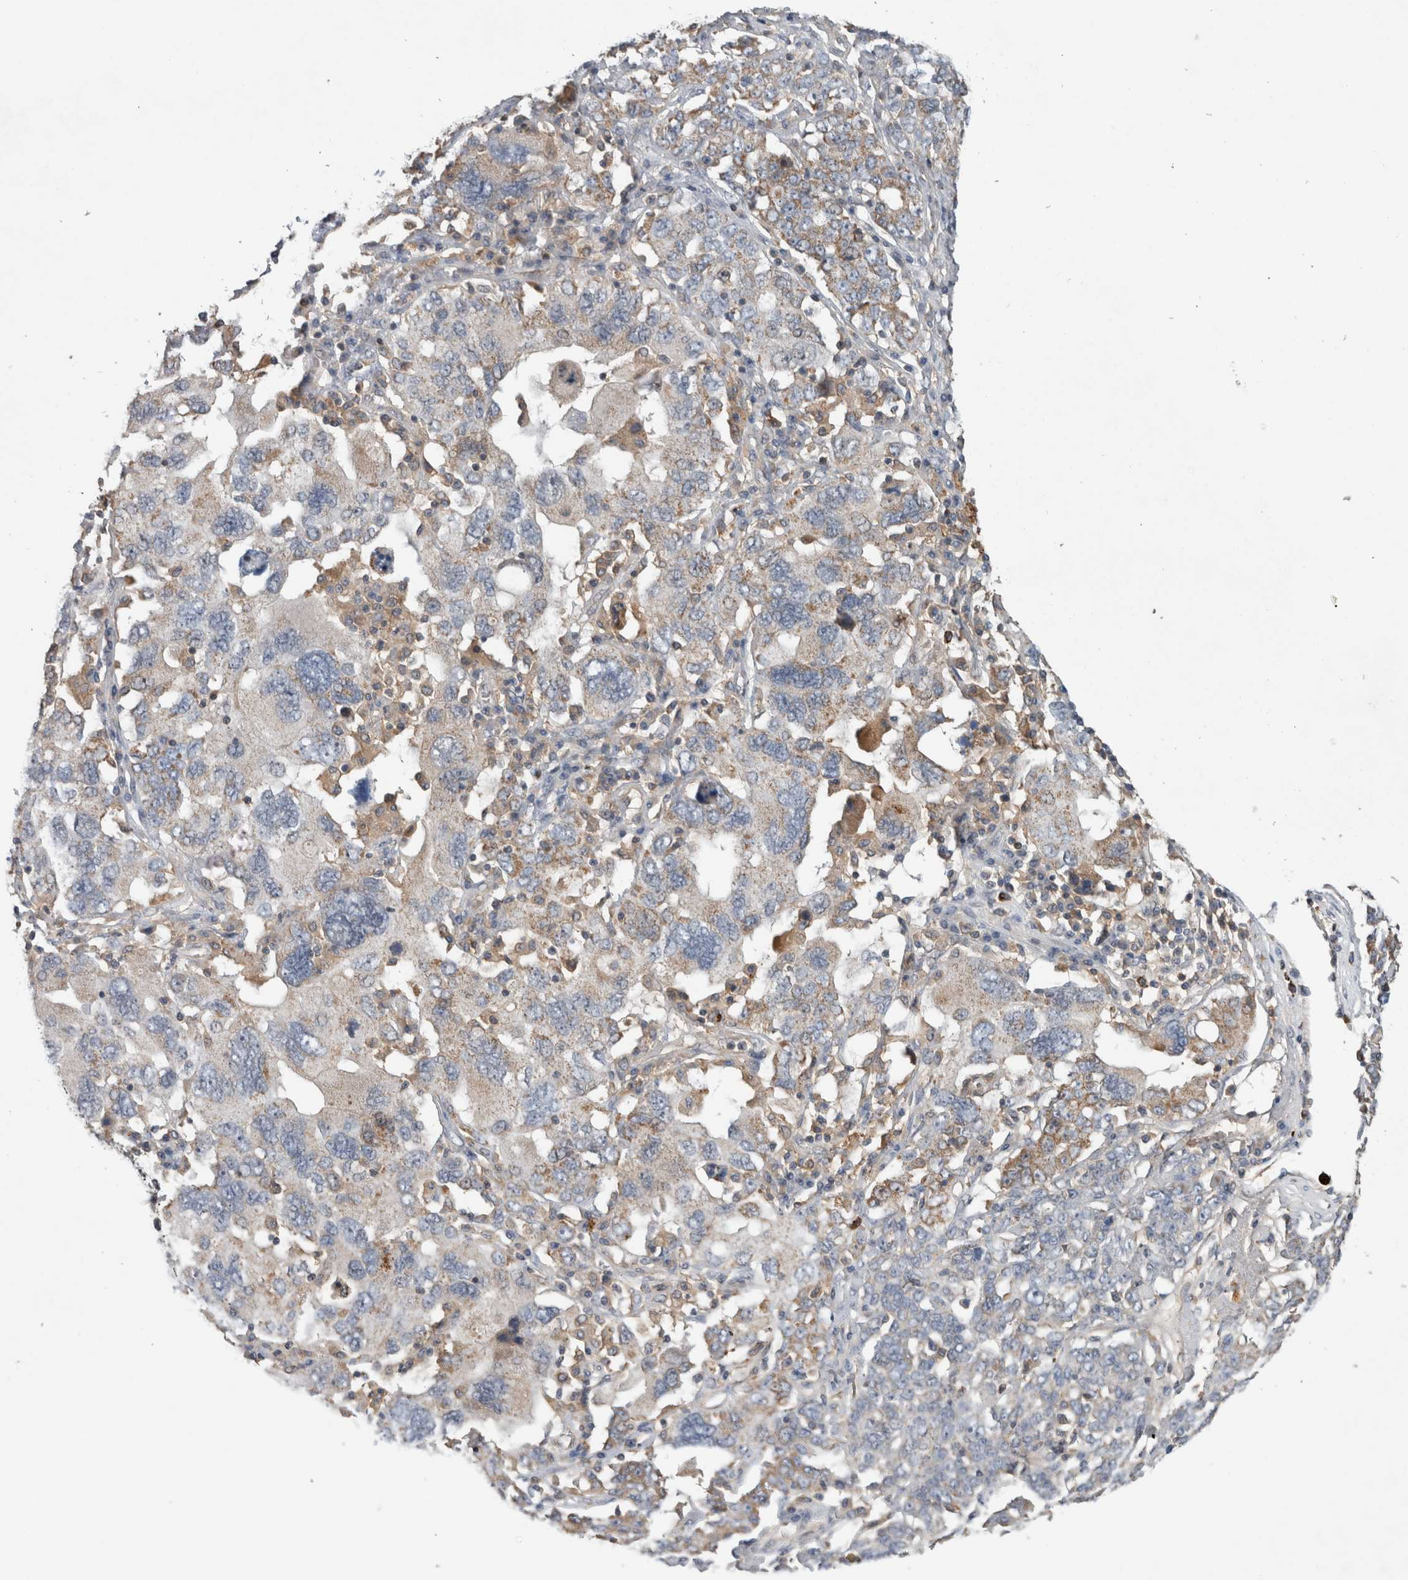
{"staining": {"intensity": "weak", "quantity": "25%-75%", "location": "cytoplasmic/membranous"}, "tissue": "ovarian cancer", "cell_type": "Tumor cells", "image_type": "cancer", "snomed": [{"axis": "morphology", "description": "Carcinoma, endometroid"}, {"axis": "topography", "description": "Ovary"}], "caption": "Immunohistochemistry (IHC) staining of endometroid carcinoma (ovarian), which shows low levels of weak cytoplasmic/membranous positivity in approximately 25%-75% of tumor cells indicating weak cytoplasmic/membranous protein expression. The staining was performed using DAB (3,3'-diaminobenzidine) (brown) for protein detection and nuclei were counterstained in hematoxylin (blue).", "gene": "TARBP1", "patient": {"sex": "female", "age": 62}}